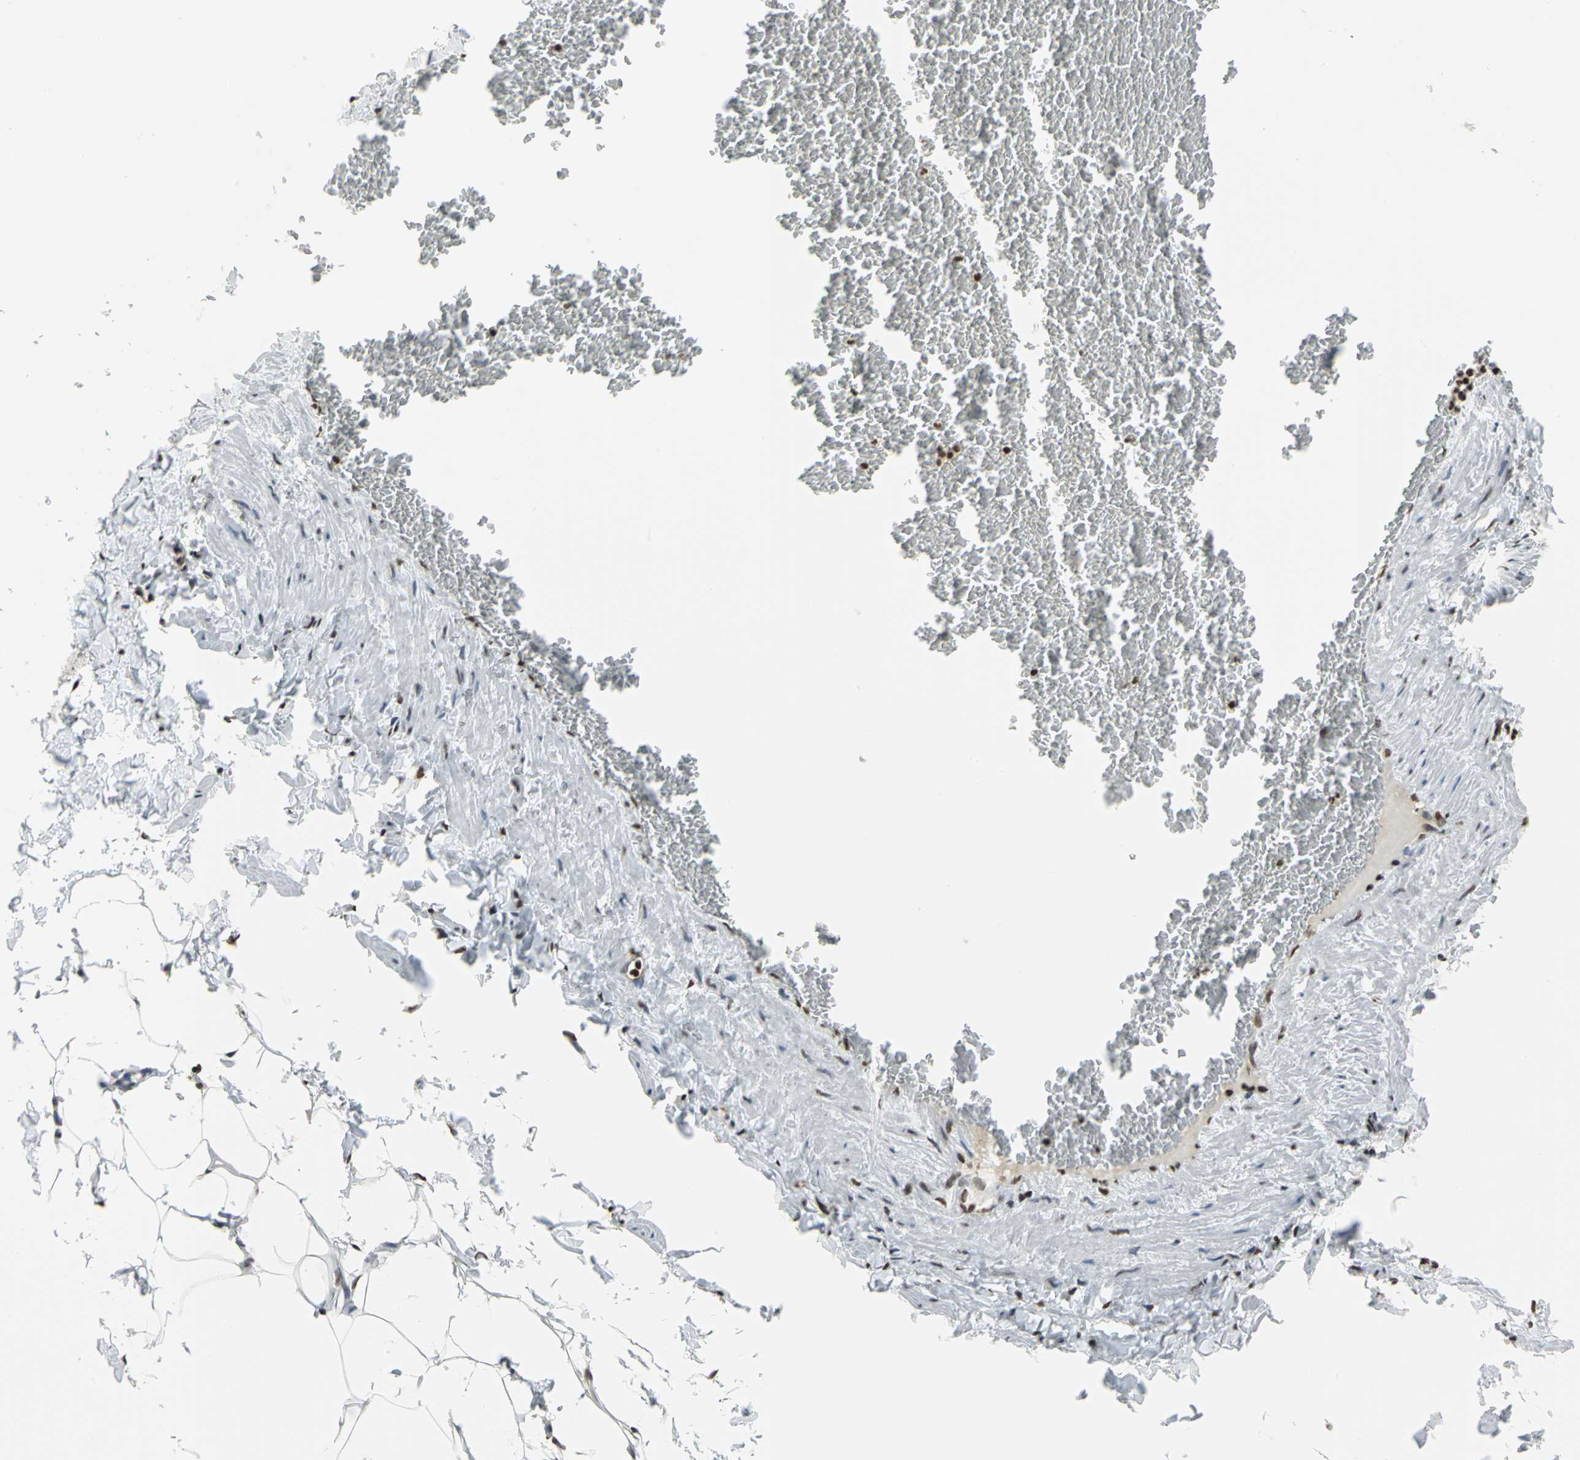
{"staining": {"intensity": "strong", "quantity": ">75%", "location": "nuclear"}, "tissue": "adipose tissue", "cell_type": "Adipocytes", "image_type": "normal", "snomed": [{"axis": "morphology", "description": "Normal tissue, NOS"}, {"axis": "topography", "description": "Vascular tissue"}], "caption": "A high amount of strong nuclear staining is identified in approximately >75% of adipocytes in benign adipose tissue. (DAB (3,3'-diaminobenzidine) IHC with brightfield microscopy, high magnification).", "gene": "HMGB1", "patient": {"sex": "male", "age": 41}}